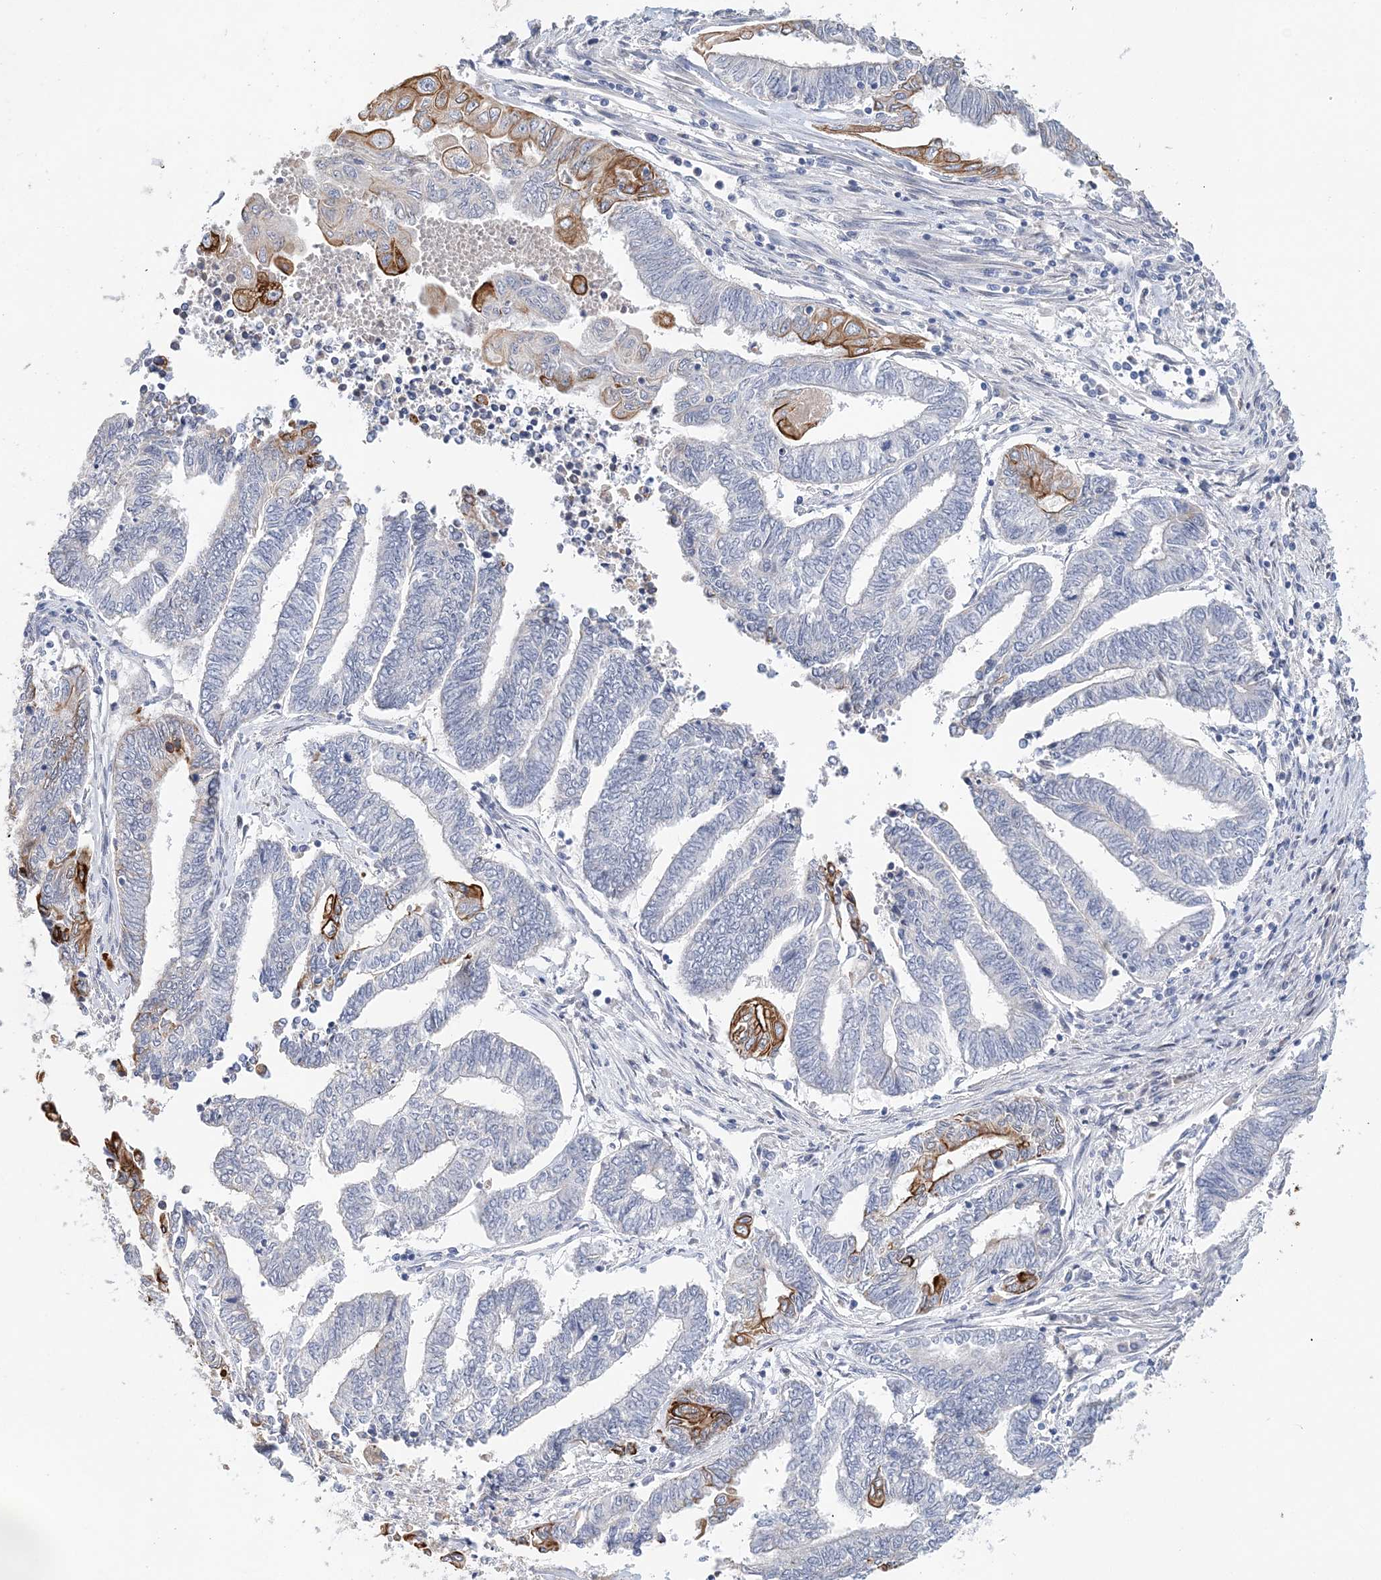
{"staining": {"intensity": "strong", "quantity": "<25%", "location": "cytoplasmic/membranous"}, "tissue": "endometrial cancer", "cell_type": "Tumor cells", "image_type": "cancer", "snomed": [{"axis": "morphology", "description": "Adenocarcinoma, NOS"}, {"axis": "topography", "description": "Uterus"}, {"axis": "topography", "description": "Endometrium"}], "caption": "Immunohistochemical staining of endometrial adenocarcinoma shows medium levels of strong cytoplasmic/membranous protein expression in approximately <25% of tumor cells. The protein of interest is shown in brown color, while the nuclei are stained blue.", "gene": "LRRIQ4", "patient": {"sex": "female", "age": 70}}